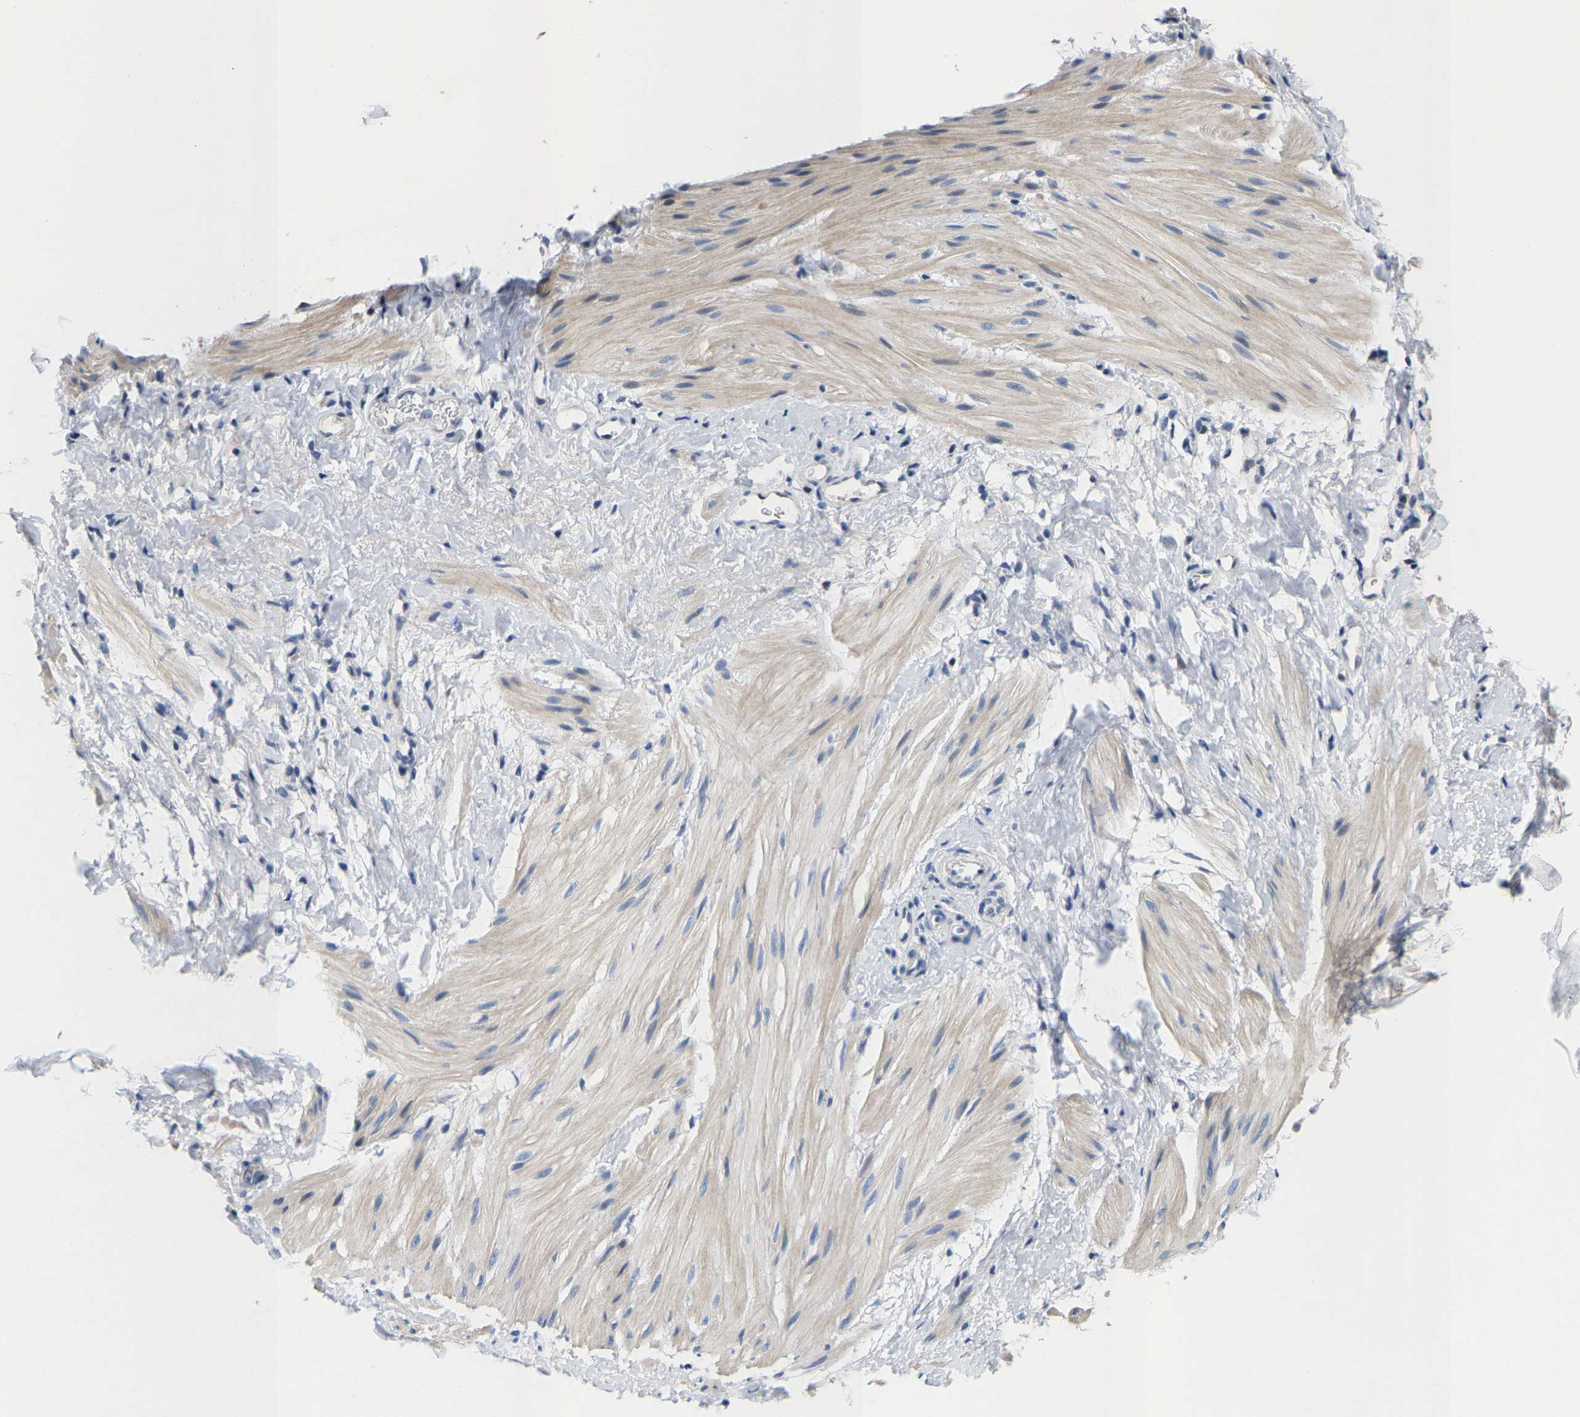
{"staining": {"intensity": "negative", "quantity": "none", "location": "none"}, "tissue": "smooth muscle", "cell_type": "Smooth muscle cells", "image_type": "normal", "snomed": [{"axis": "morphology", "description": "Normal tissue, NOS"}, {"axis": "topography", "description": "Smooth muscle"}], "caption": "IHC micrograph of unremarkable smooth muscle stained for a protein (brown), which exhibits no staining in smooth muscle cells.", "gene": "KLHL1", "patient": {"sex": "male", "age": 16}}